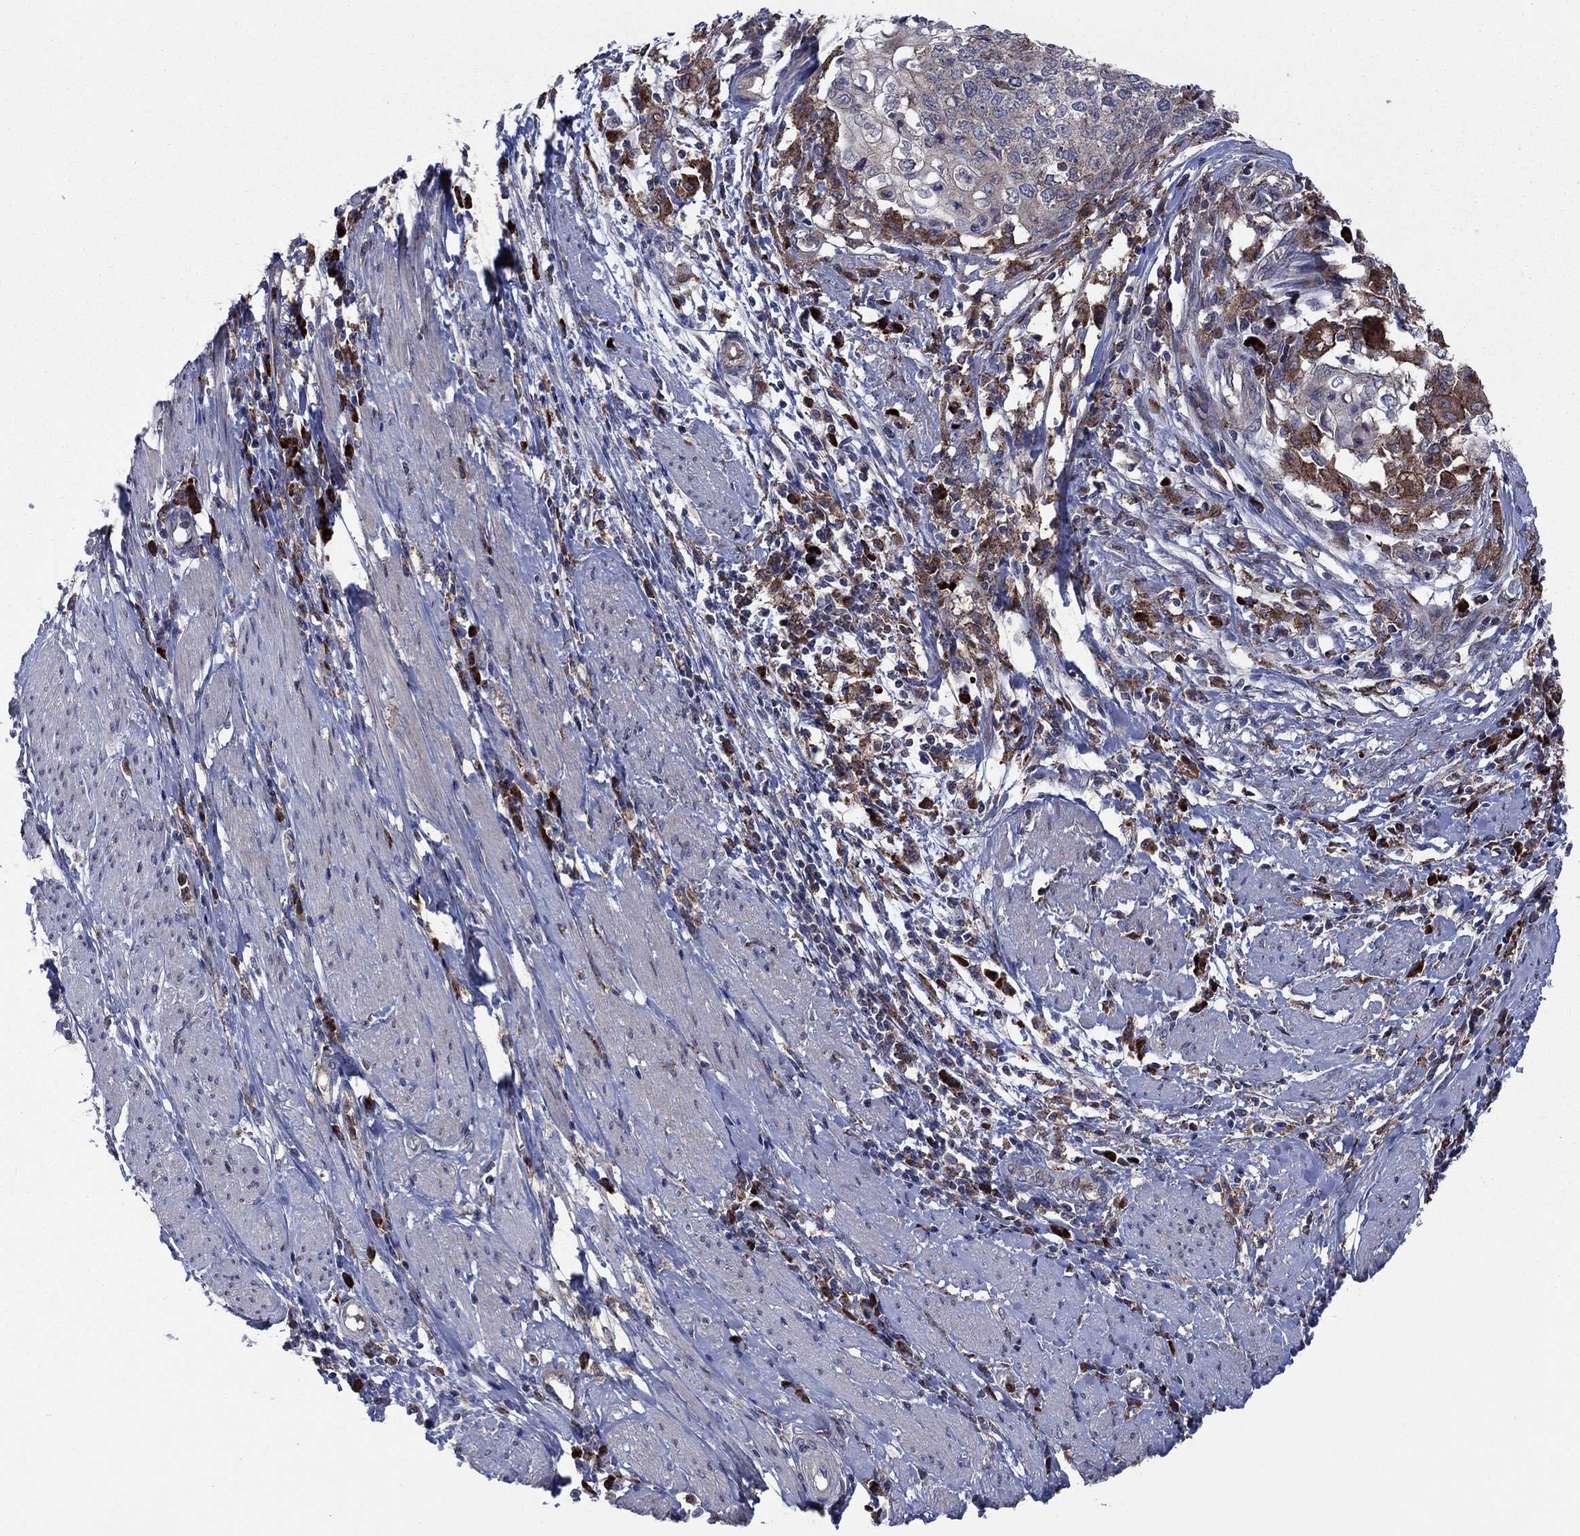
{"staining": {"intensity": "strong", "quantity": "<25%", "location": "cytoplasmic/membranous"}, "tissue": "cervical cancer", "cell_type": "Tumor cells", "image_type": "cancer", "snomed": [{"axis": "morphology", "description": "Squamous cell carcinoma, NOS"}, {"axis": "topography", "description": "Cervix"}], "caption": "Immunohistochemistry (DAB) staining of cervical squamous cell carcinoma demonstrates strong cytoplasmic/membranous protein expression in about <25% of tumor cells.", "gene": "MEA1", "patient": {"sex": "female", "age": 39}}